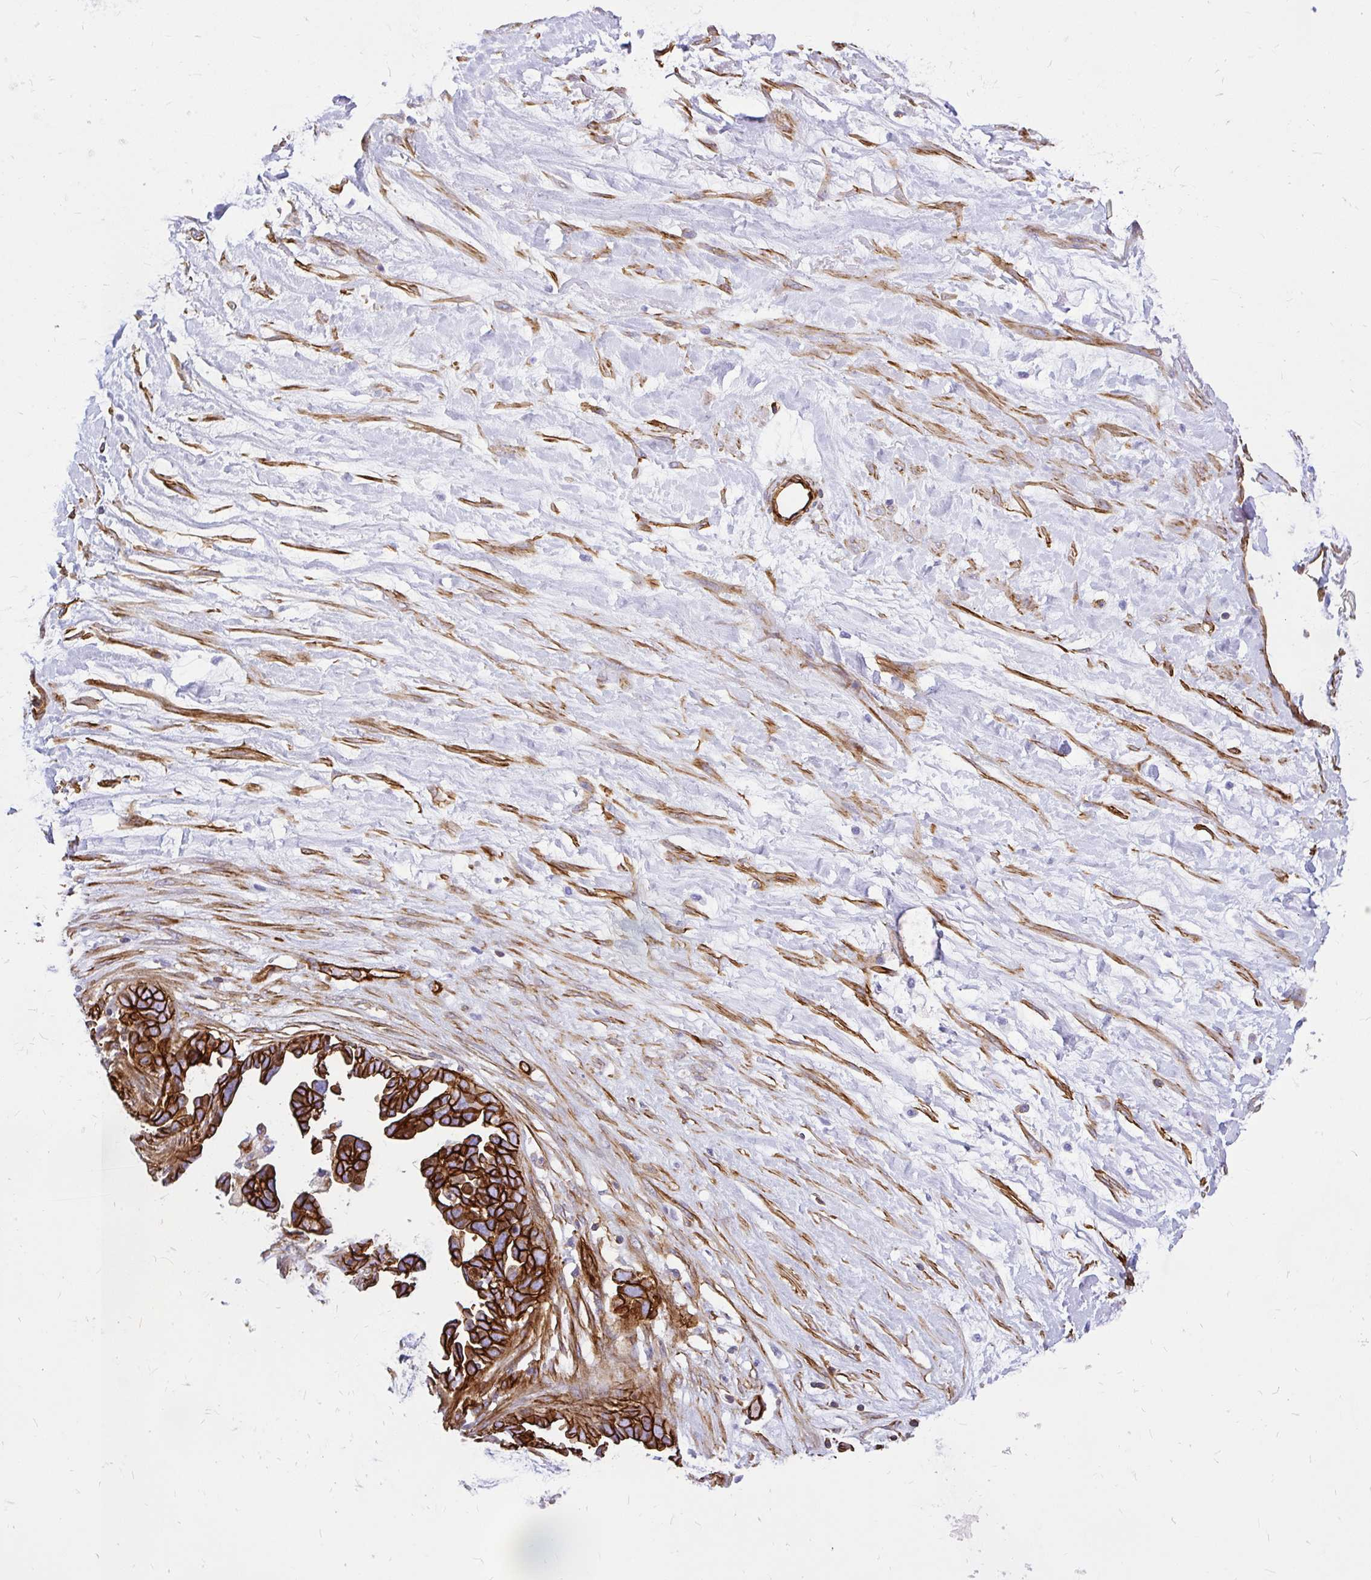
{"staining": {"intensity": "strong", "quantity": ">75%", "location": "cytoplasmic/membranous"}, "tissue": "ovarian cancer", "cell_type": "Tumor cells", "image_type": "cancer", "snomed": [{"axis": "morphology", "description": "Cystadenocarcinoma, serous, NOS"}, {"axis": "topography", "description": "Ovary"}], "caption": "The histopathology image reveals immunohistochemical staining of ovarian cancer (serous cystadenocarcinoma). There is strong cytoplasmic/membranous positivity is appreciated in about >75% of tumor cells.", "gene": "MAP1LC3B", "patient": {"sex": "female", "age": 54}}